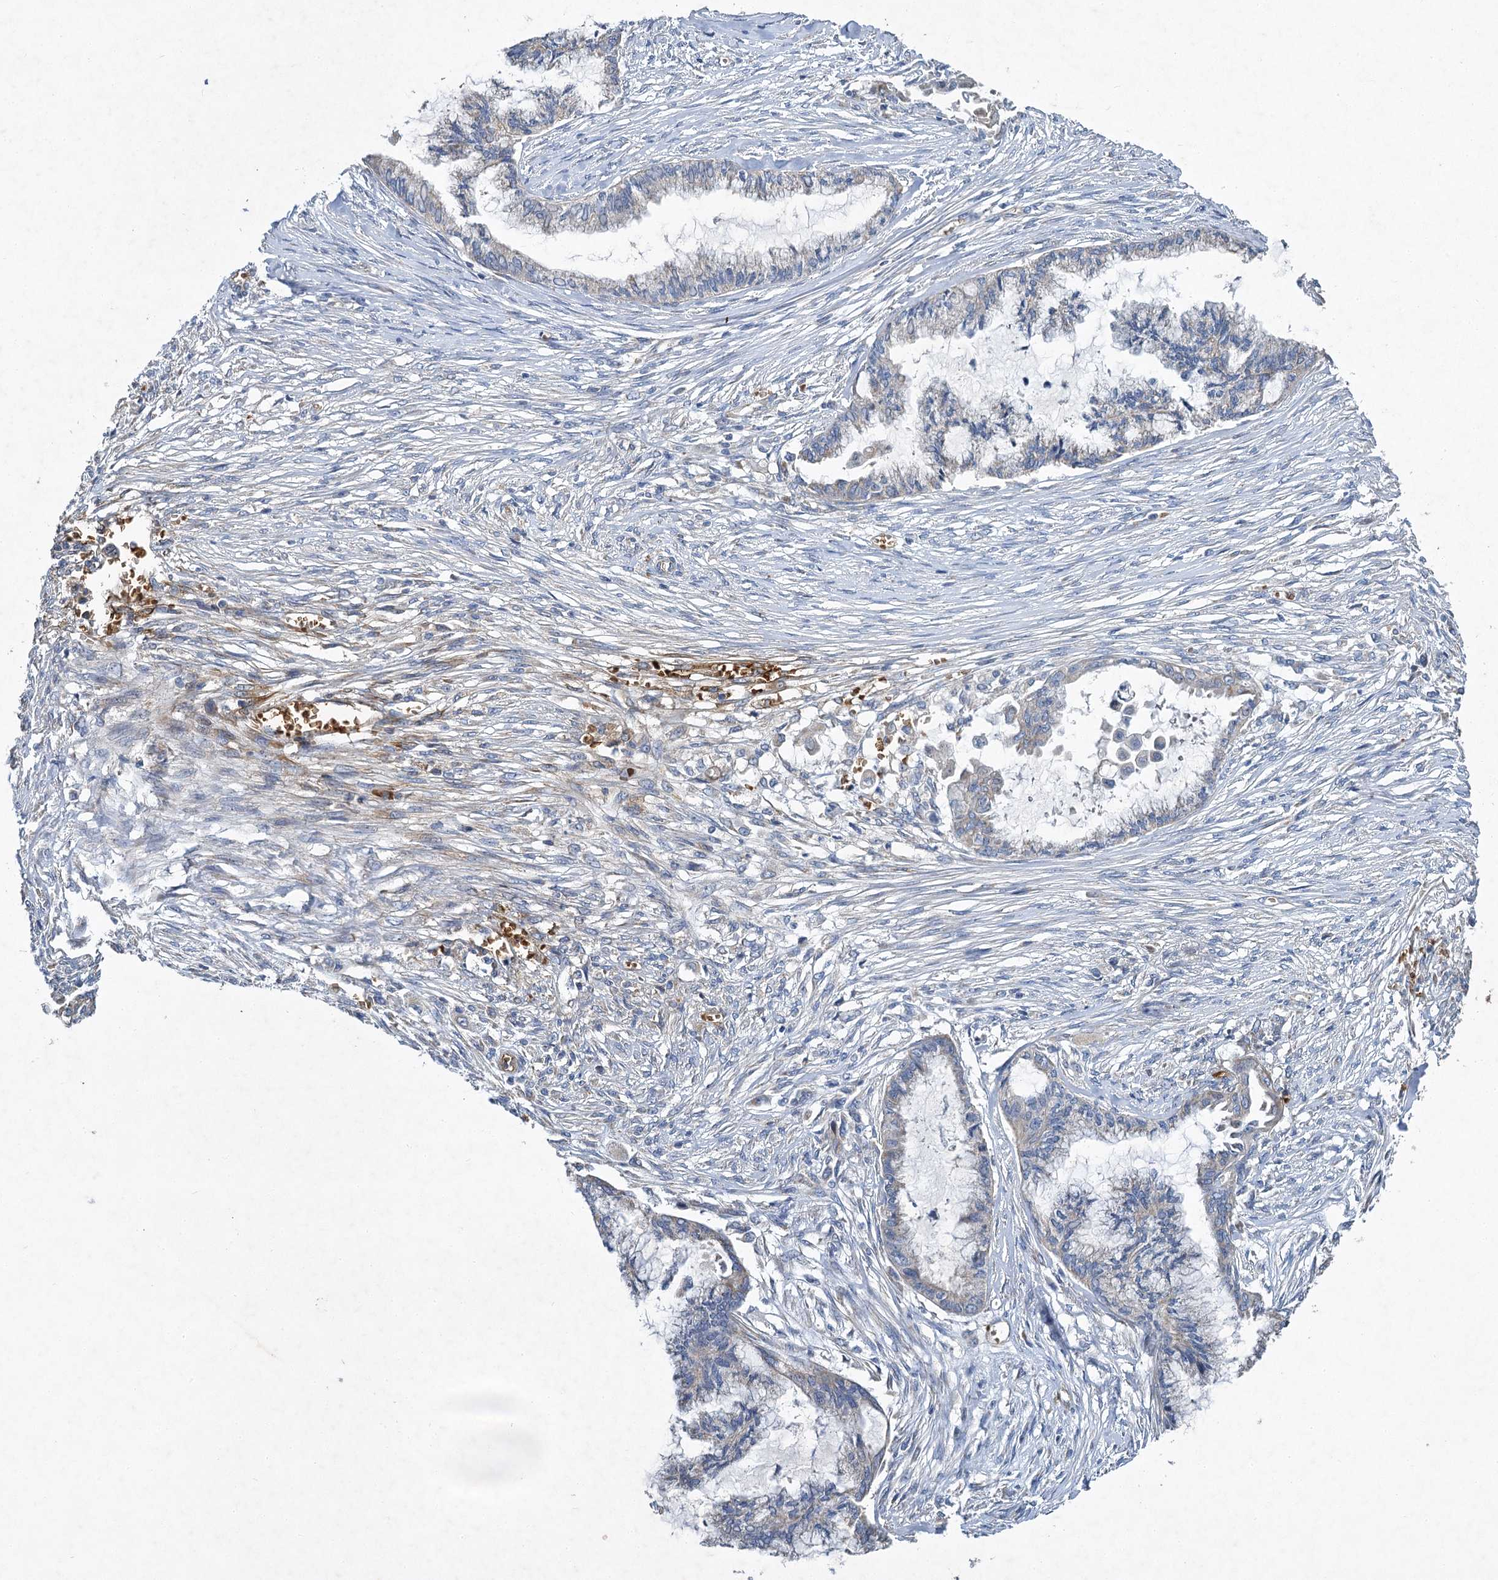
{"staining": {"intensity": "negative", "quantity": "none", "location": "none"}, "tissue": "endometrial cancer", "cell_type": "Tumor cells", "image_type": "cancer", "snomed": [{"axis": "morphology", "description": "Adenocarcinoma, NOS"}, {"axis": "topography", "description": "Endometrium"}], "caption": "Immunohistochemistry (IHC) photomicrograph of endometrial cancer stained for a protein (brown), which demonstrates no staining in tumor cells.", "gene": "BCS1L", "patient": {"sex": "female", "age": 86}}